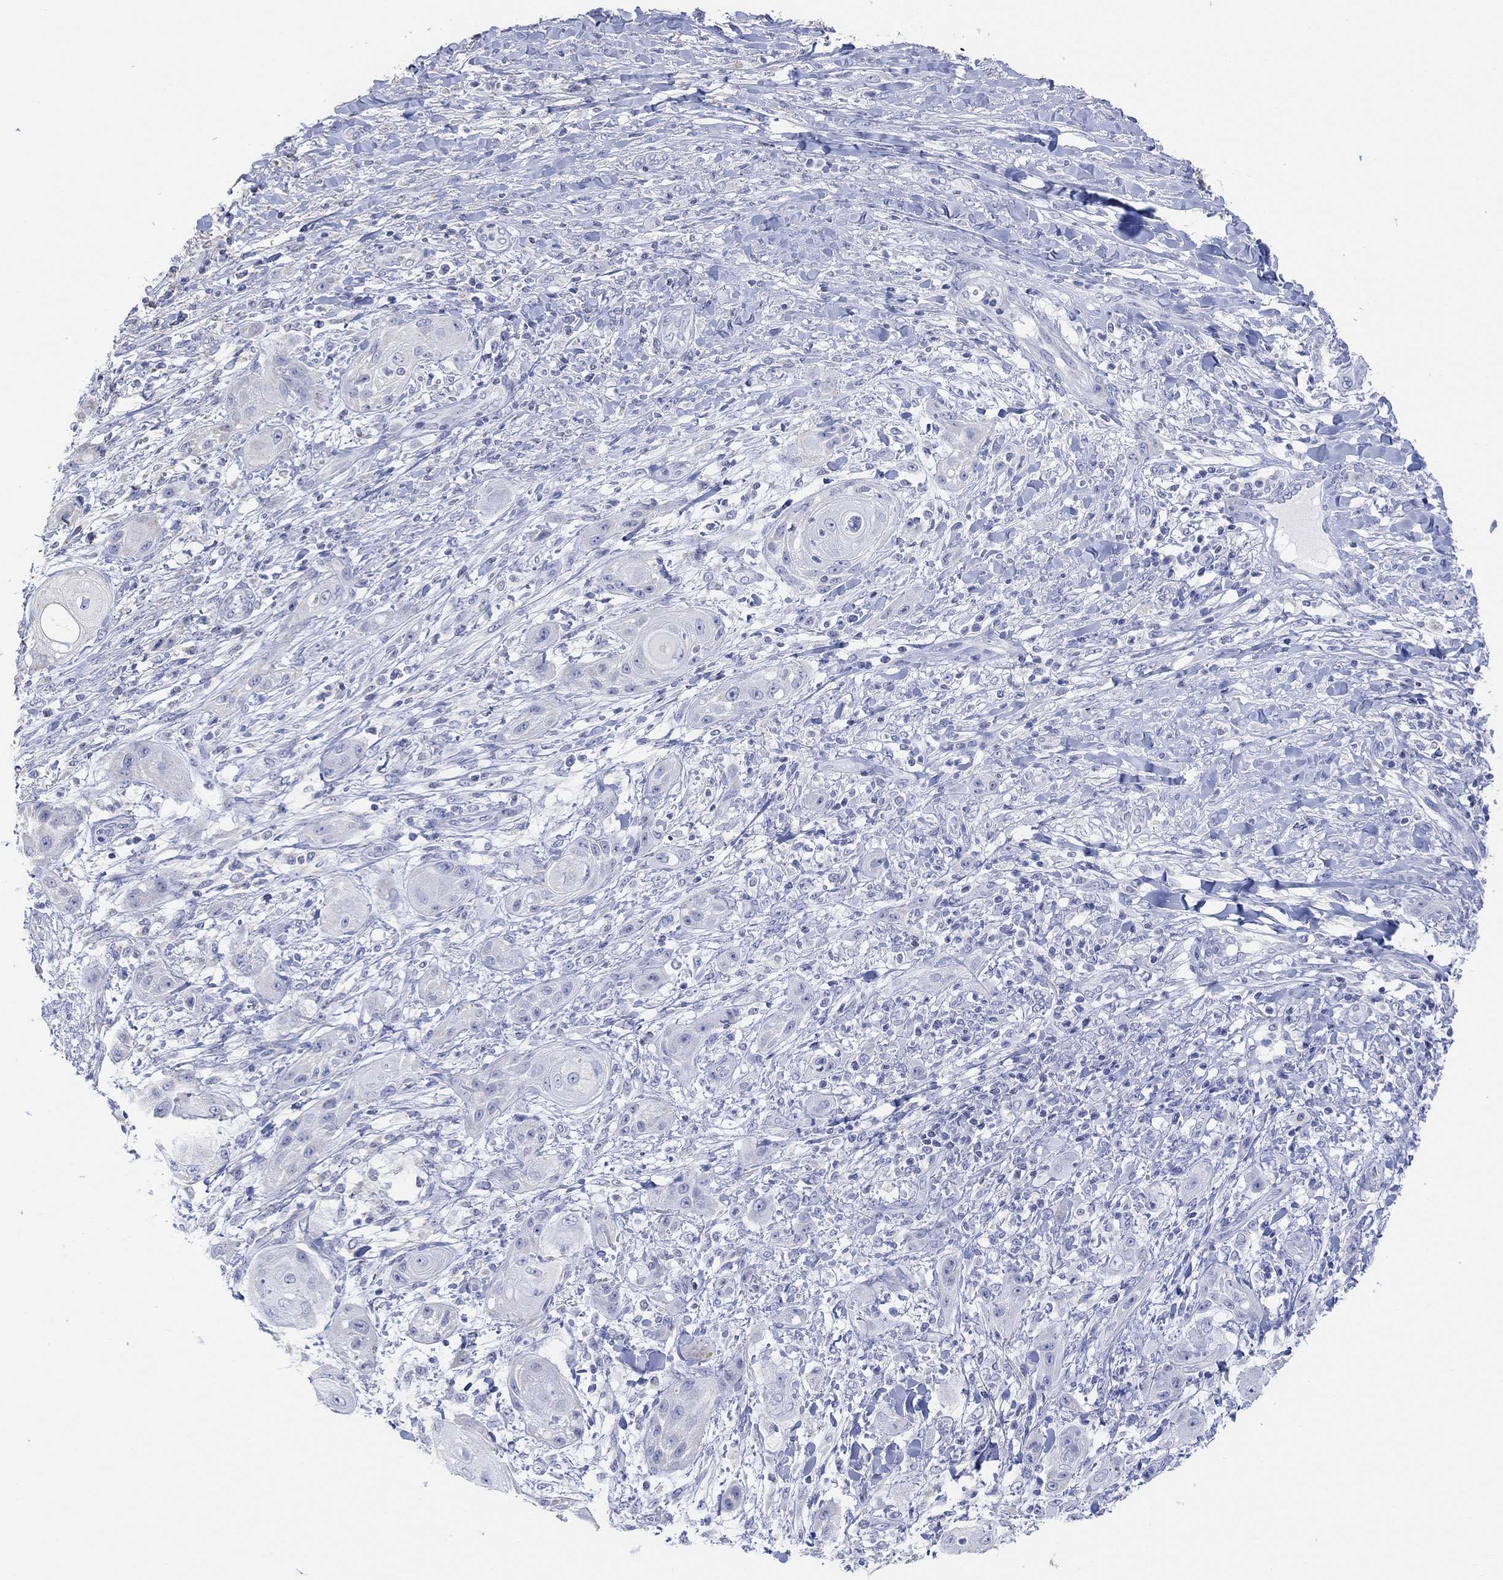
{"staining": {"intensity": "negative", "quantity": "none", "location": "none"}, "tissue": "skin cancer", "cell_type": "Tumor cells", "image_type": "cancer", "snomed": [{"axis": "morphology", "description": "Squamous cell carcinoma, NOS"}, {"axis": "topography", "description": "Skin"}], "caption": "Immunohistochemical staining of human skin squamous cell carcinoma reveals no significant positivity in tumor cells. (Brightfield microscopy of DAB (3,3'-diaminobenzidine) immunohistochemistry (IHC) at high magnification).", "gene": "SYT12", "patient": {"sex": "male", "age": 62}}